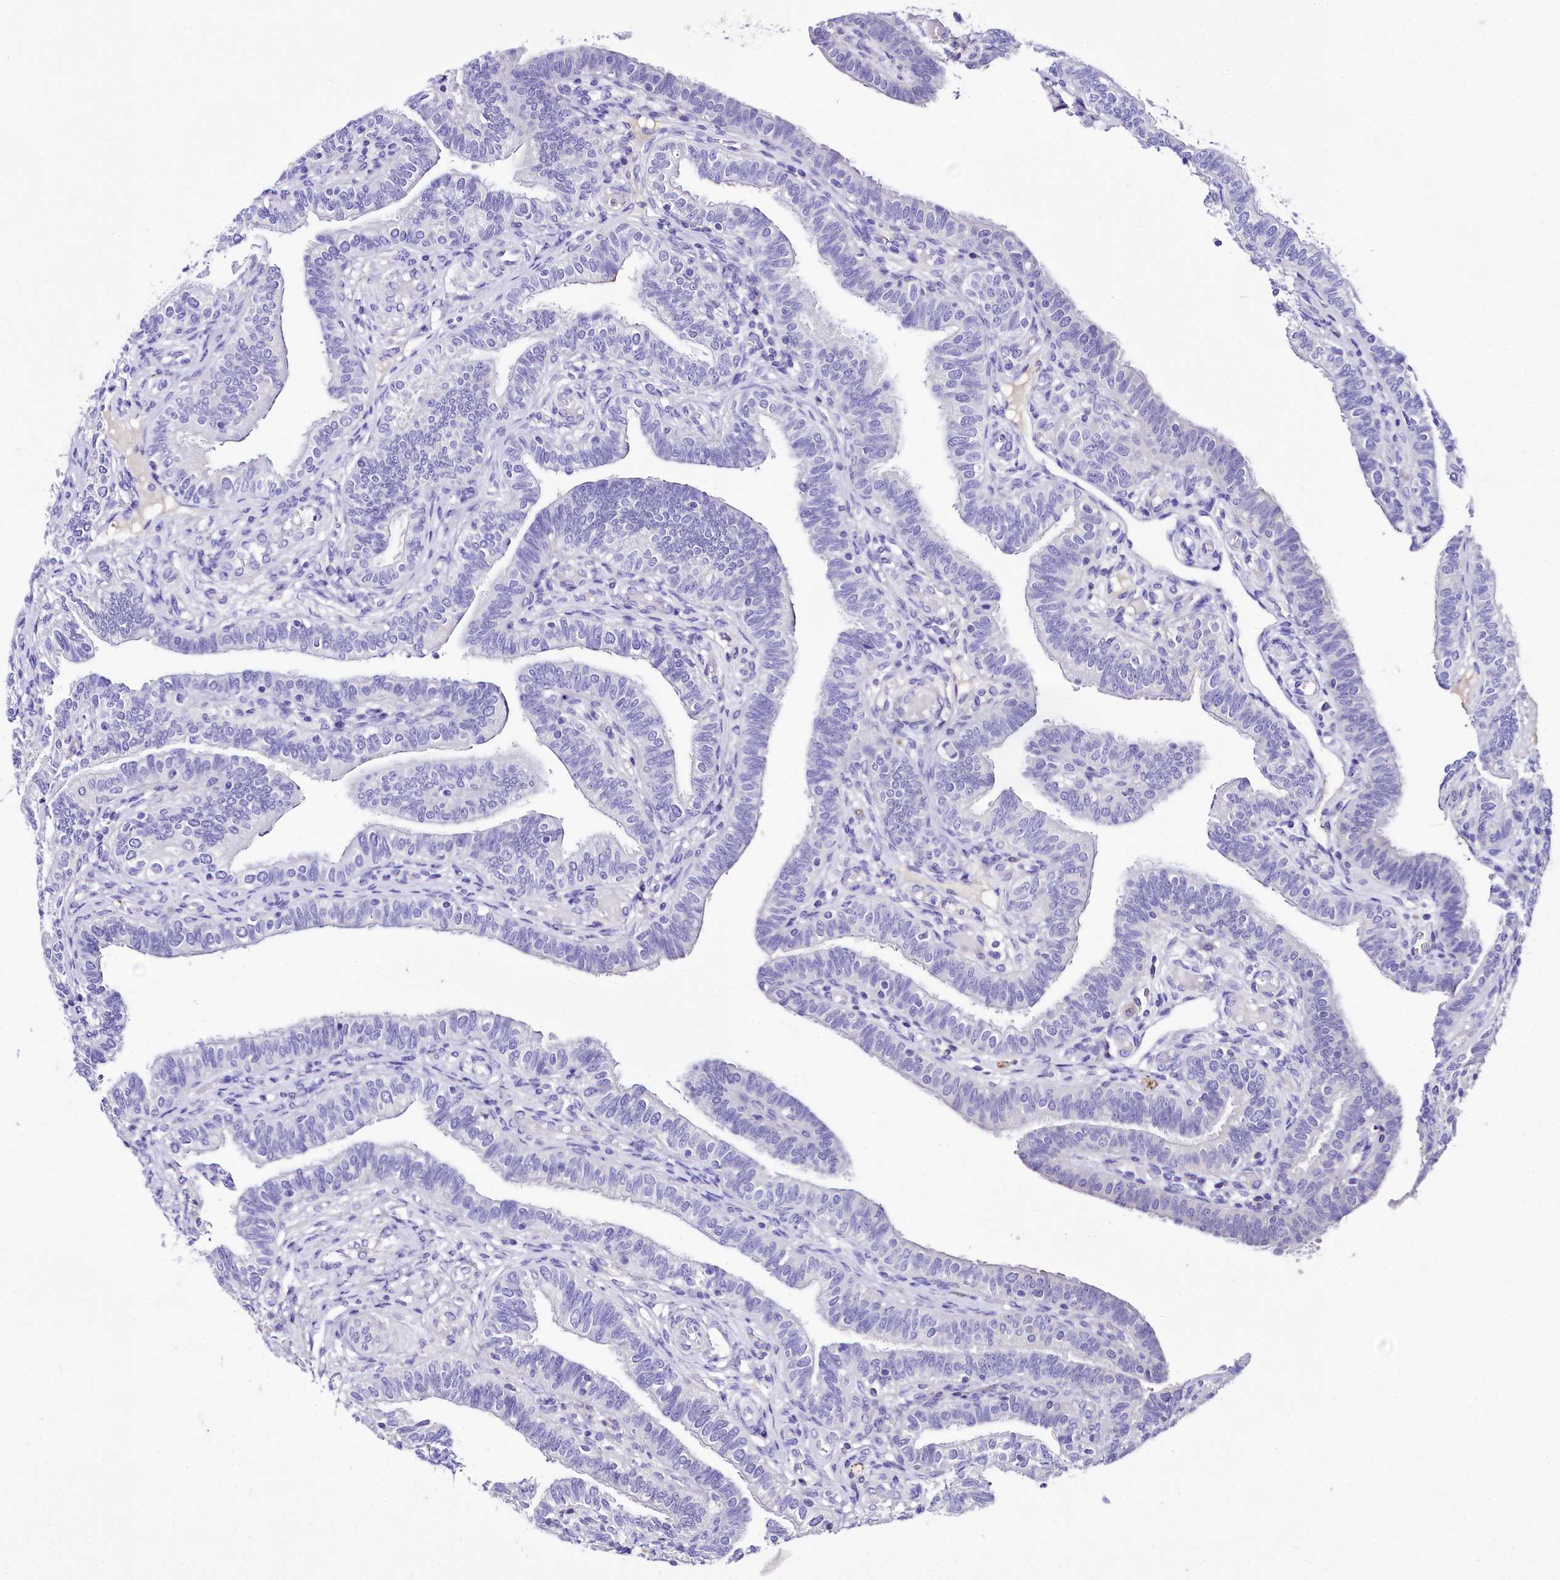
{"staining": {"intensity": "negative", "quantity": "none", "location": "none"}, "tissue": "fallopian tube", "cell_type": "Glandular cells", "image_type": "normal", "snomed": [{"axis": "morphology", "description": "Normal tissue, NOS"}, {"axis": "topography", "description": "Fallopian tube"}], "caption": "Immunohistochemical staining of benign fallopian tube demonstrates no significant staining in glandular cells.", "gene": "A2ML1", "patient": {"sex": "female", "age": 39}}